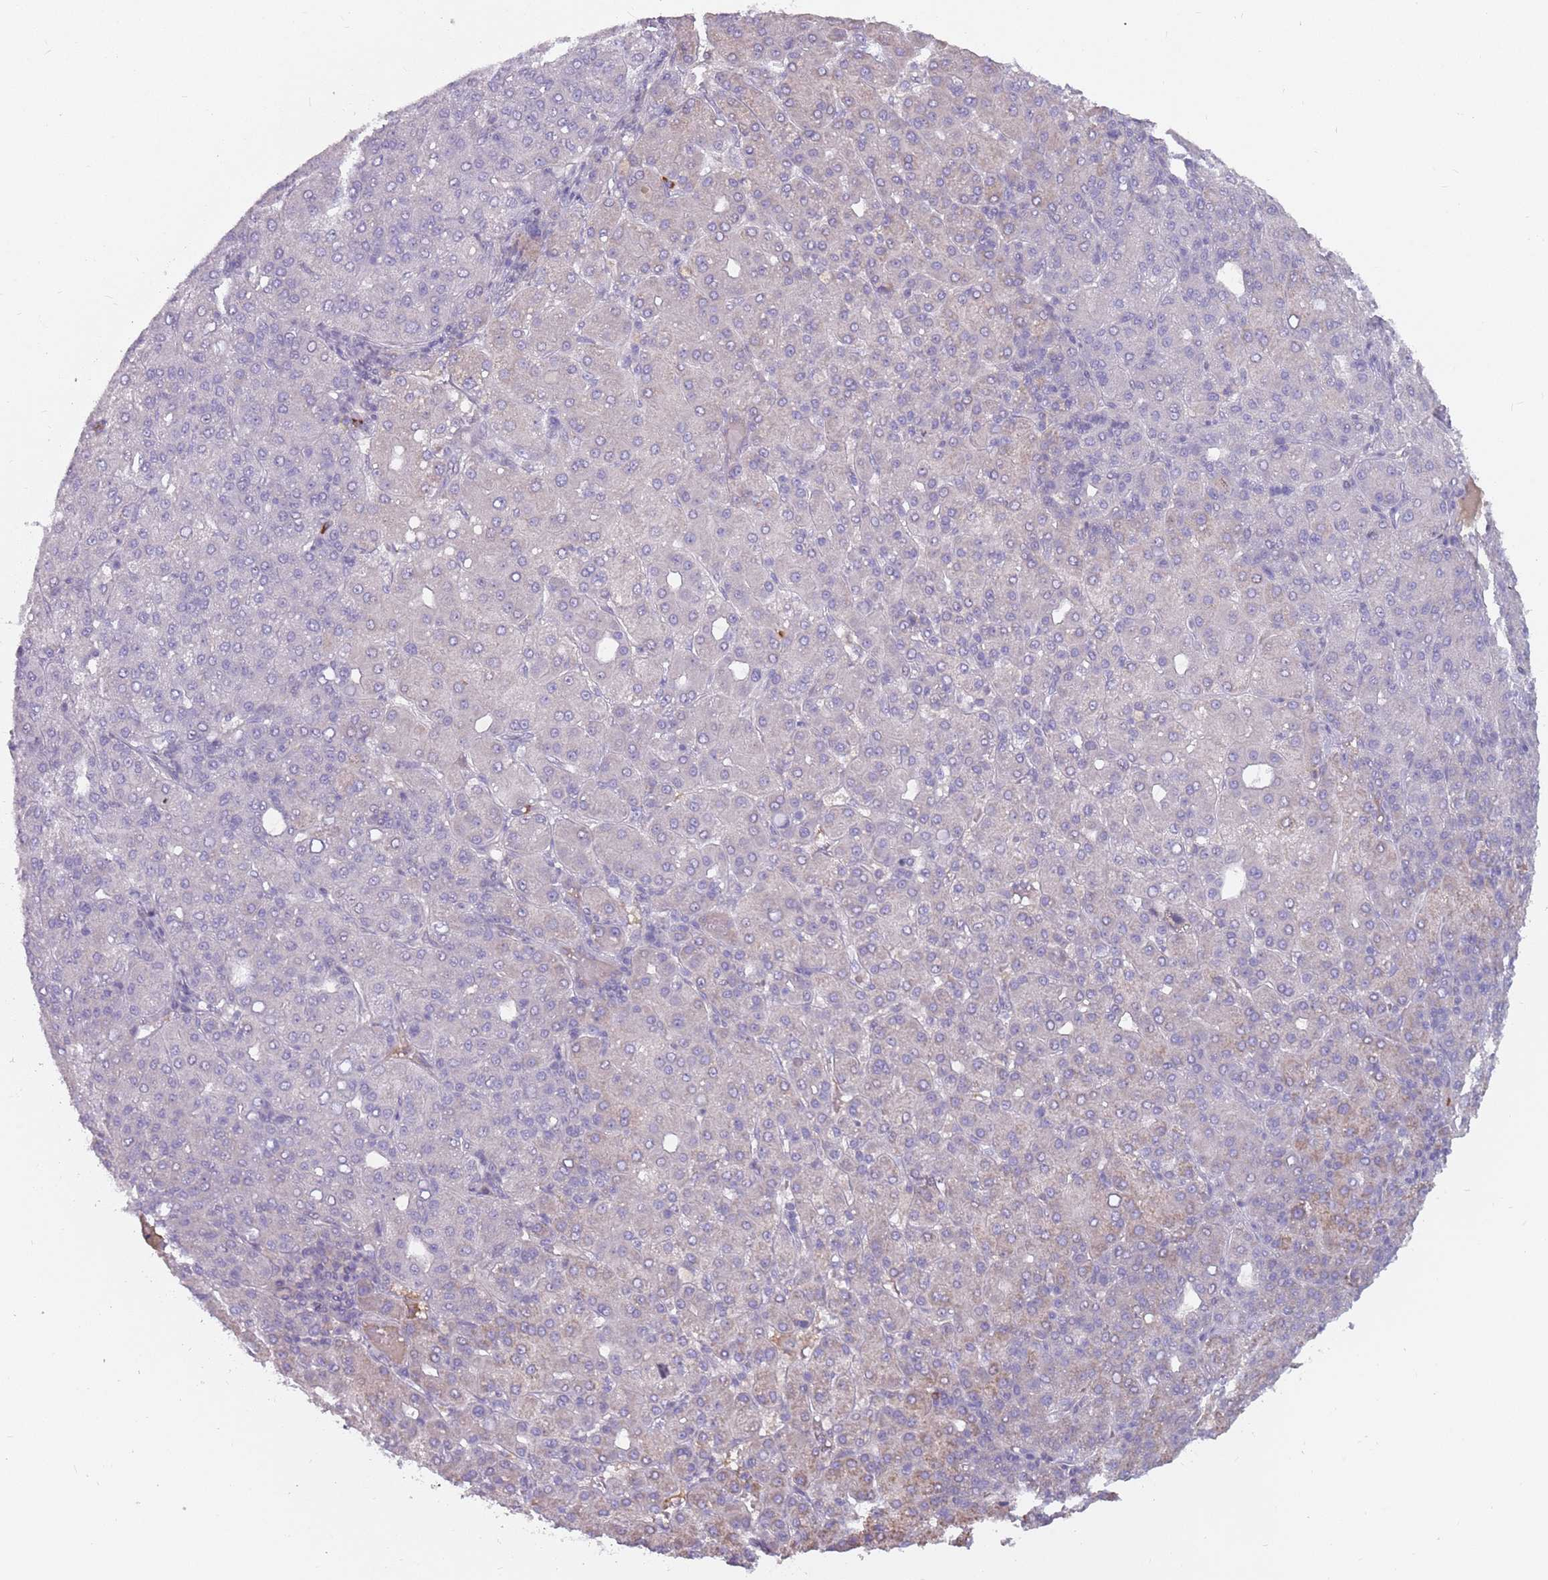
{"staining": {"intensity": "negative", "quantity": "none", "location": "none"}, "tissue": "liver cancer", "cell_type": "Tumor cells", "image_type": "cancer", "snomed": [{"axis": "morphology", "description": "Carcinoma, Hepatocellular, NOS"}, {"axis": "topography", "description": "Liver"}], "caption": "This is an immunohistochemistry (IHC) image of hepatocellular carcinoma (liver). There is no positivity in tumor cells.", "gene": "DDX4", "patient": {"sex": "male", "age": 65}}